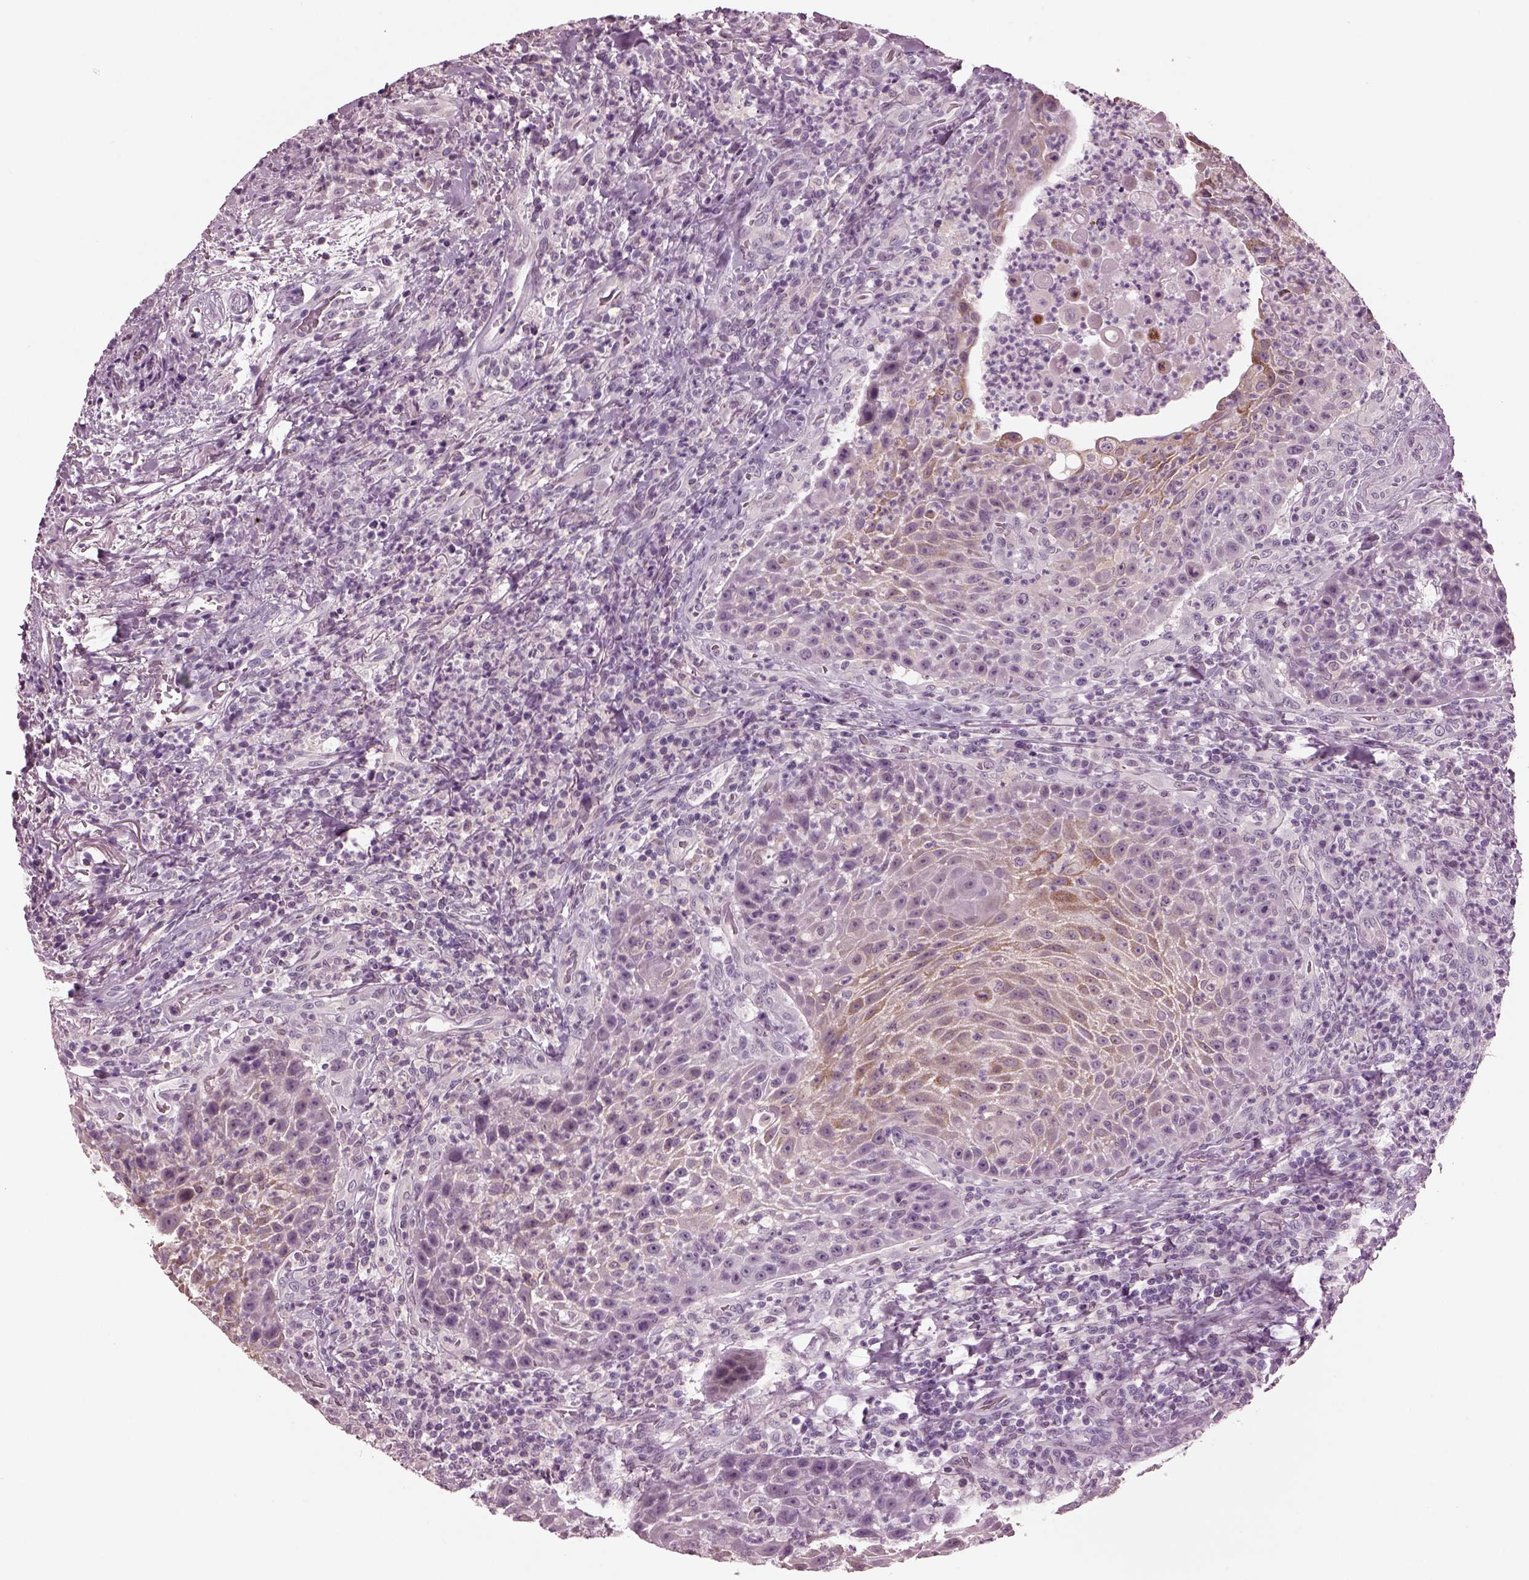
{"staining": {"intensity": "moderate", "quantity": "<25%", "location": "cytoplasmic/membranous"}, "tissue": "head and neck cancer", "cell_type": "Tumor cells", "image_type": "cancer", "snomed": [{"axis": "morphology", "description": "Squamous cell carcinoma, NOS"}, {"axis": "topography", "description": "Head-Neck"}], "caption": "This is an image of IHC staining of head and neck cancer, which shows moderate staining in the cytoplasmic/membranous of tumor cells.", "gene": "MIB2", "patient": {"sex": "male", "age": 69}}